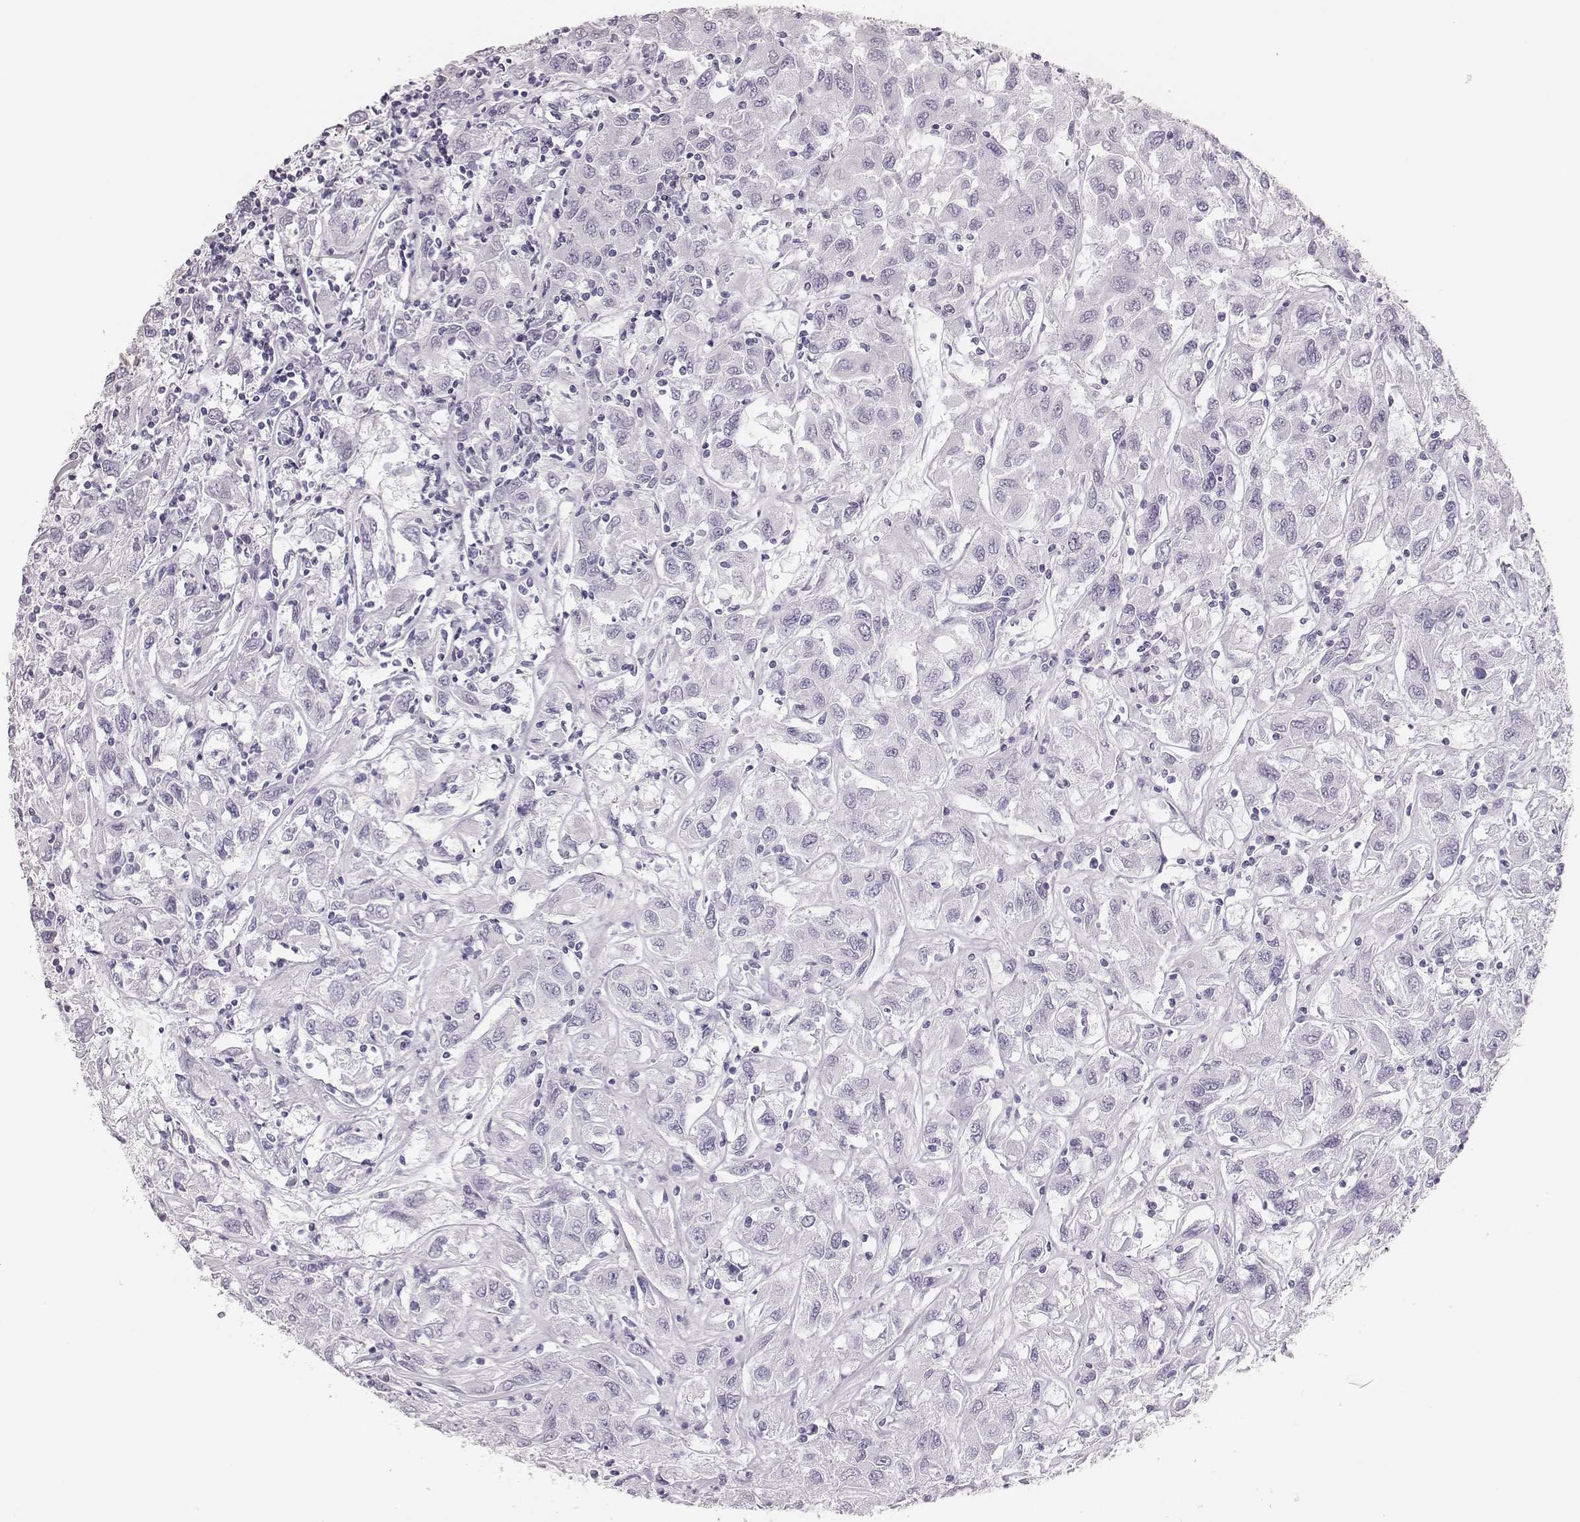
{"staining": {"intensity": "negative", "quantity": "none", "location": "none"}, "tissue": "renal cancer", "cell_type": "Tumor cells", "image_type": "cancer", "snomed": [{"axis": "morphology", "description": "Adenocarcinoma, NOS"}, {"axis": "topography", "description": "Kidney"}], "caption": "Immunohistochemistry micrograph of renal cancer (adenocarcinoma) stained for a protein (brown), which exhibits no expression in tumor cells.", "gene": "H1-6", "patient": {"sex": "female", "age": 76}}